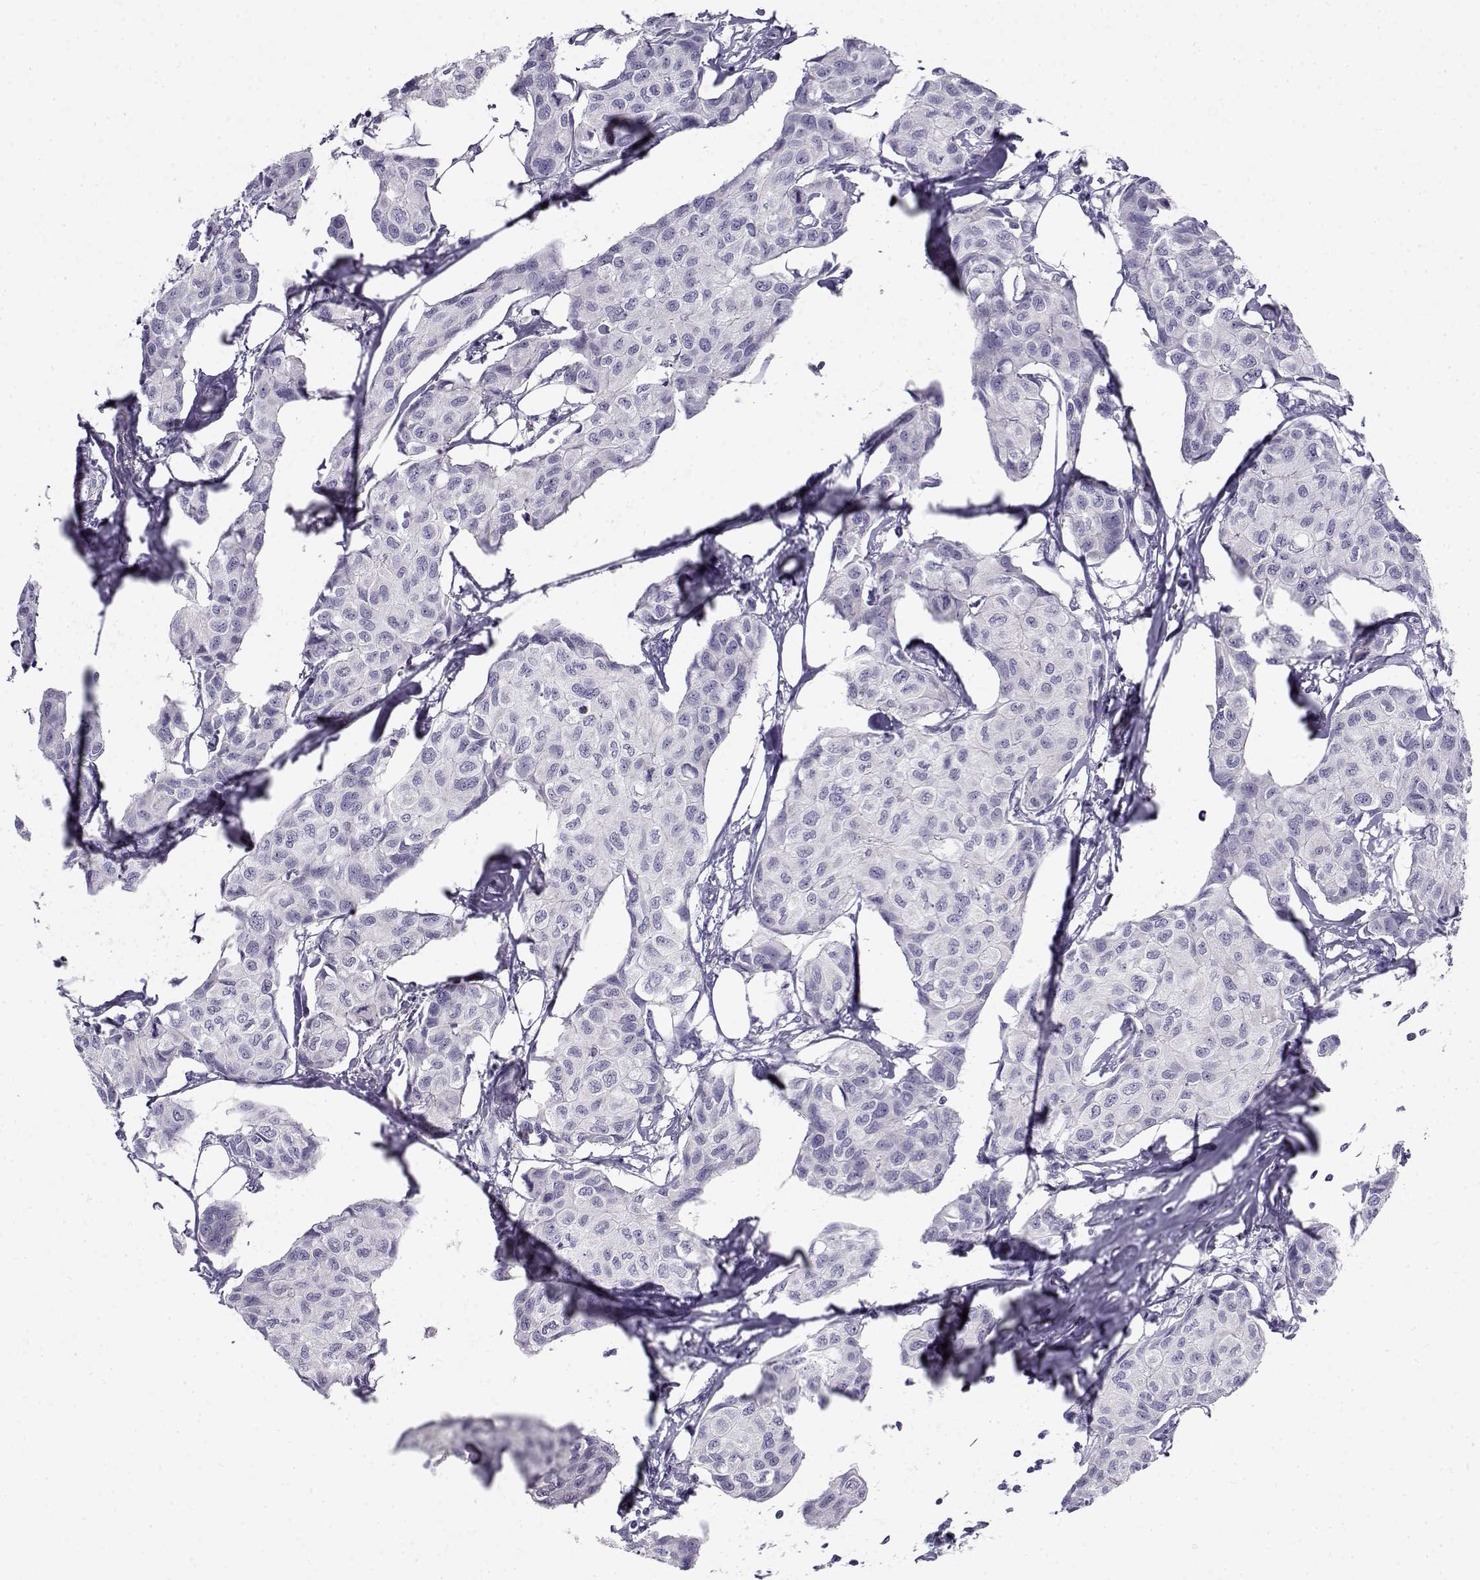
{"staining": {"intensity": "negative", "quantity": "none", "location": "none"}, "tissue": "breast cancer", "cell_type": "Tumor cells", "image_type": "cancer", "snomed": [{"axis": "morphology", "description": "Duct carcinoma"}, {"axis": "topography", "description": "Breast"}], "caption": "DAB immunohistochemical staining of breast cancer (infiltrating ductal carcinoma) shows no significant staining in tumor cells.", "gene": "FAM166A", "patient": {"sex": "female", "age": 80}}